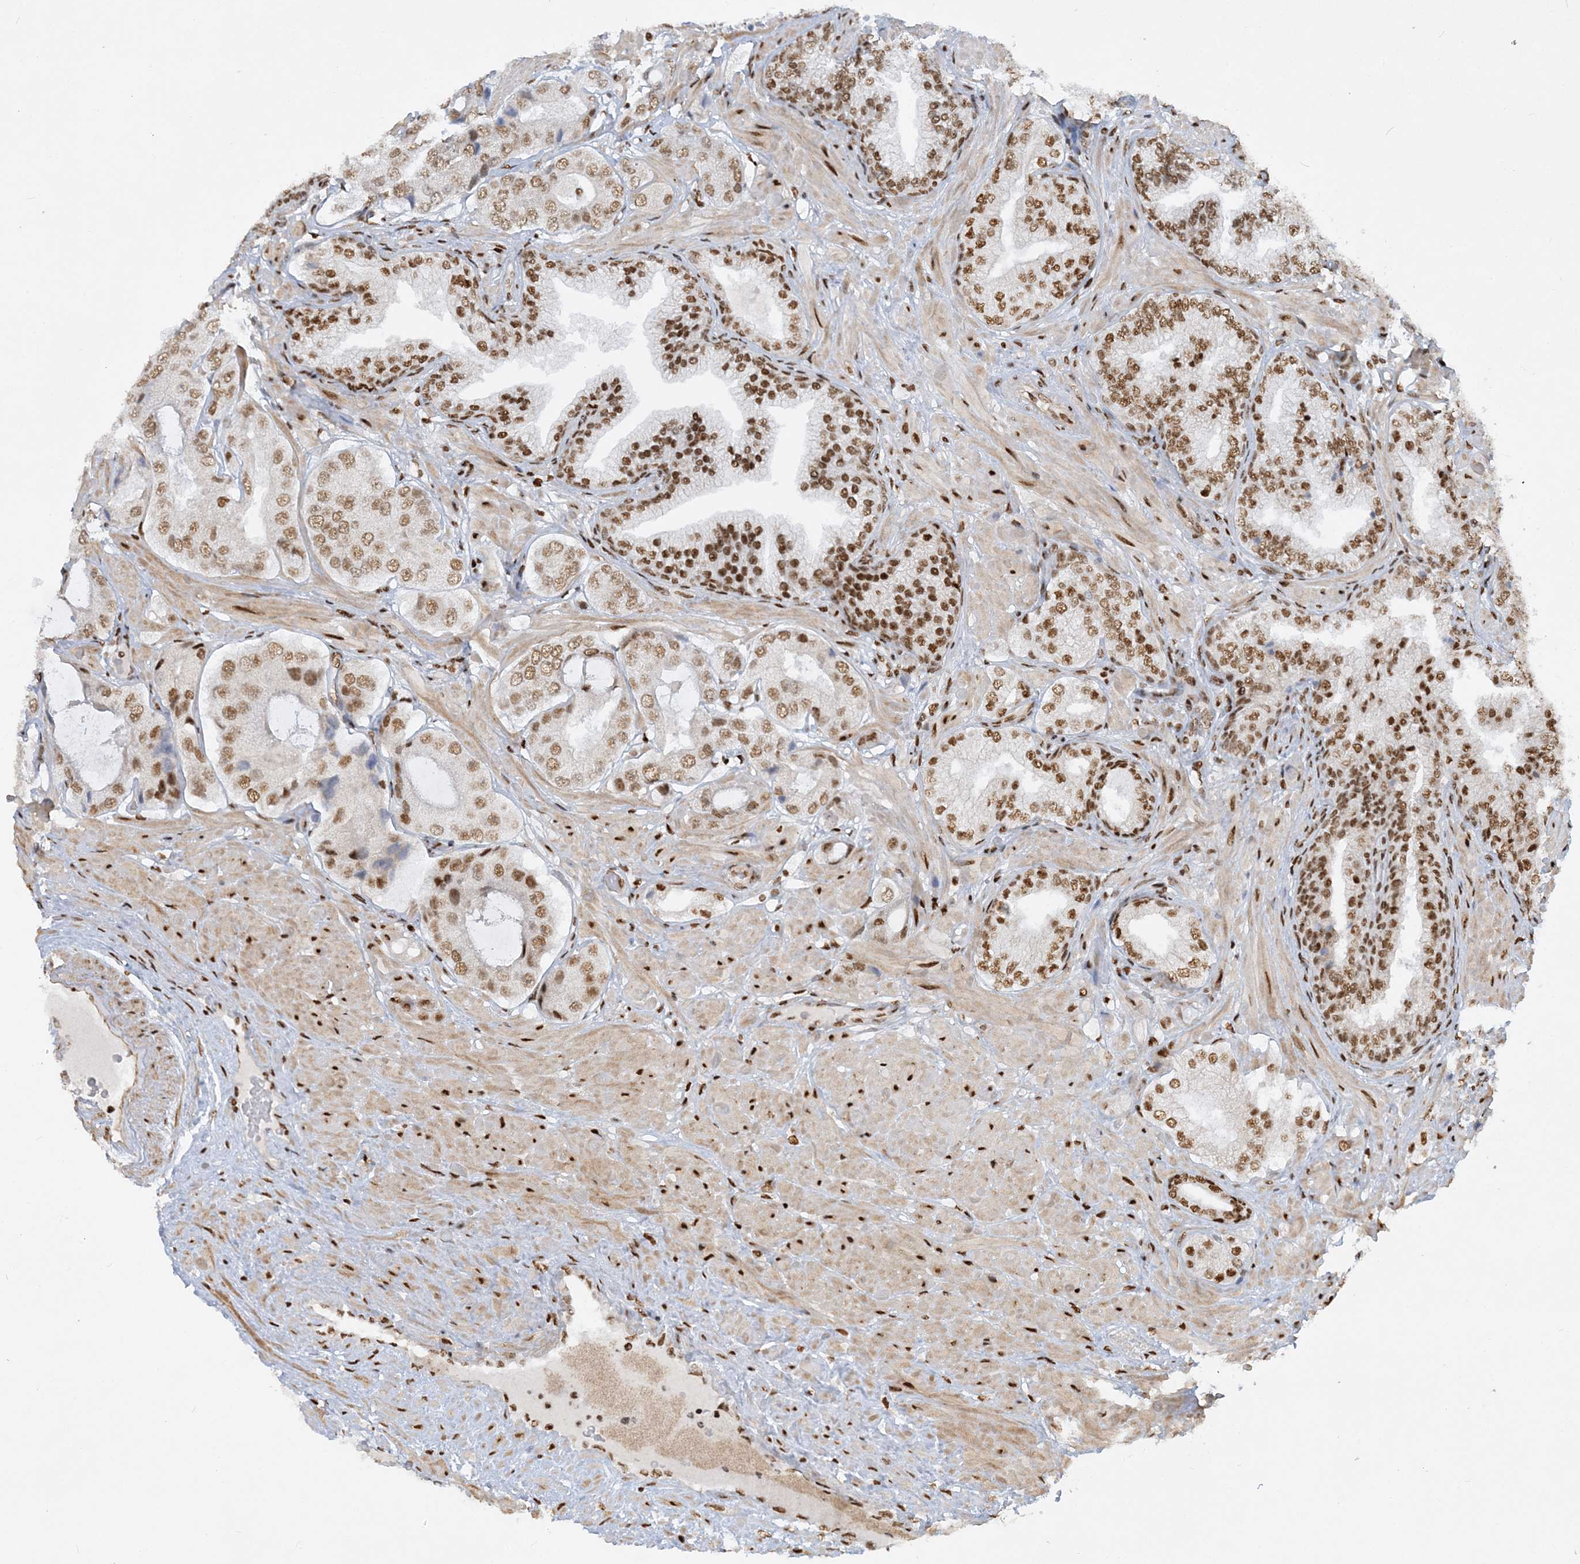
{"staining": {"intensity": "moderate", "quantity": ">75%", "location": "nuclear"}, "tissue": "prostate cancer", "cell_type": "Tumor cells", "image_type": "cancer", "snomed": [{"axis": "morphology", "description": "Adenocarcinoma, High grade"}, {"axis": "topography", "description": "Prostate"}], "caption": "Immunohistochemical staining of prostate cancer (high-grade adenocarcinoma) reveals medium levels of moderate nuclear staining in approximately >75% of tumor cells.", "gene": "DELE1", "patient": {"sex": "male", "age": 59}}